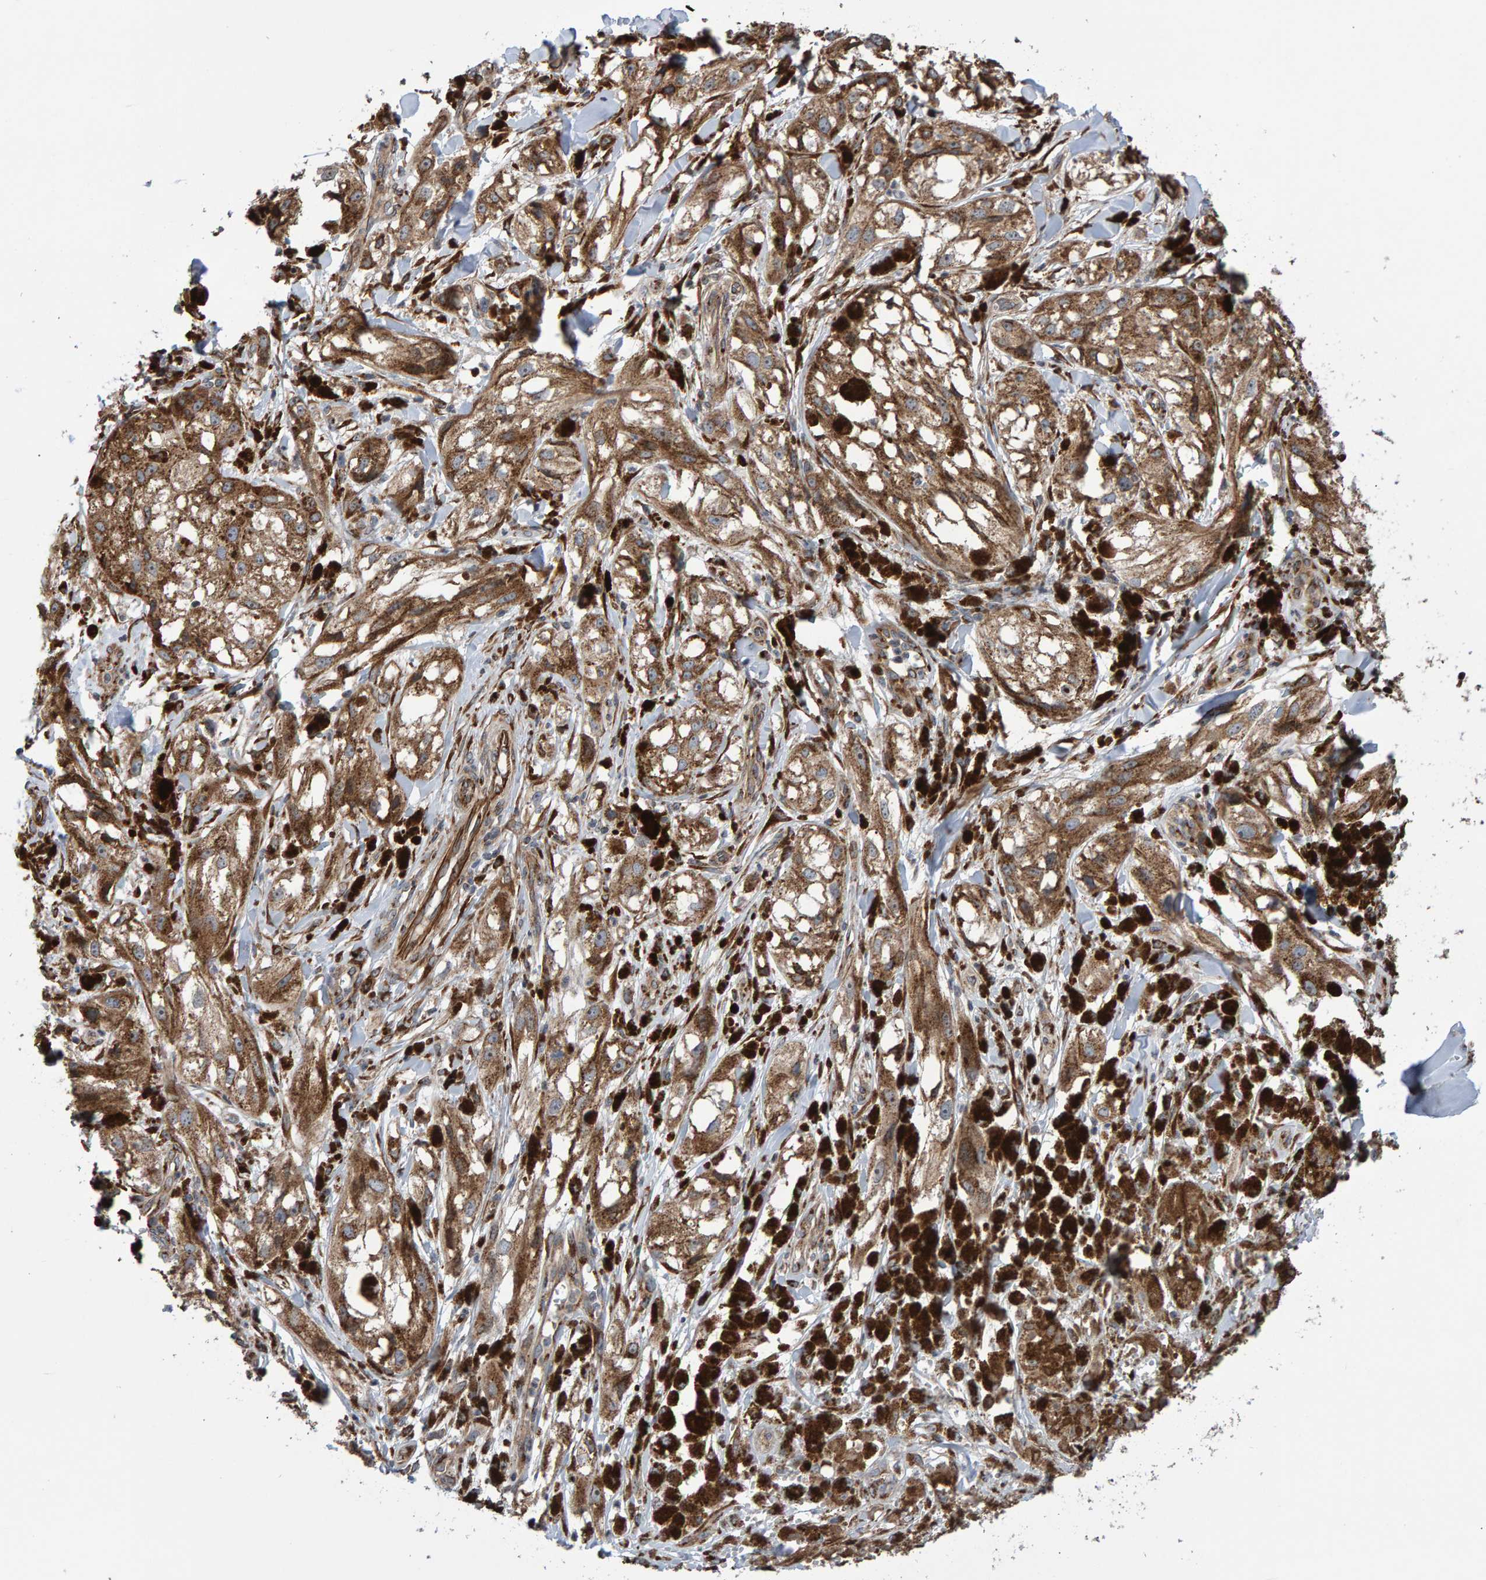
{"staining": {"intensity": "moderate", "quantity": ">75%", "location": "cytoplasmic/membranous"}, "tissue": "melanoma", "cell_type": "Tumor cells", "image_type": "cancer", "snomed": [{"axis": "morphology", "description": "Malignant melanoma, NOS"}, {"axis": "topography", "description": "Skin"}], "caption": "This photomicrograph displays IHC staining of human melanoma, with medium moderate cytoplasmic/membranous expression in approximately >75% of tumor cells.", "gene": "FAM117A", "patient": {"sex": "male", "age": 88}}